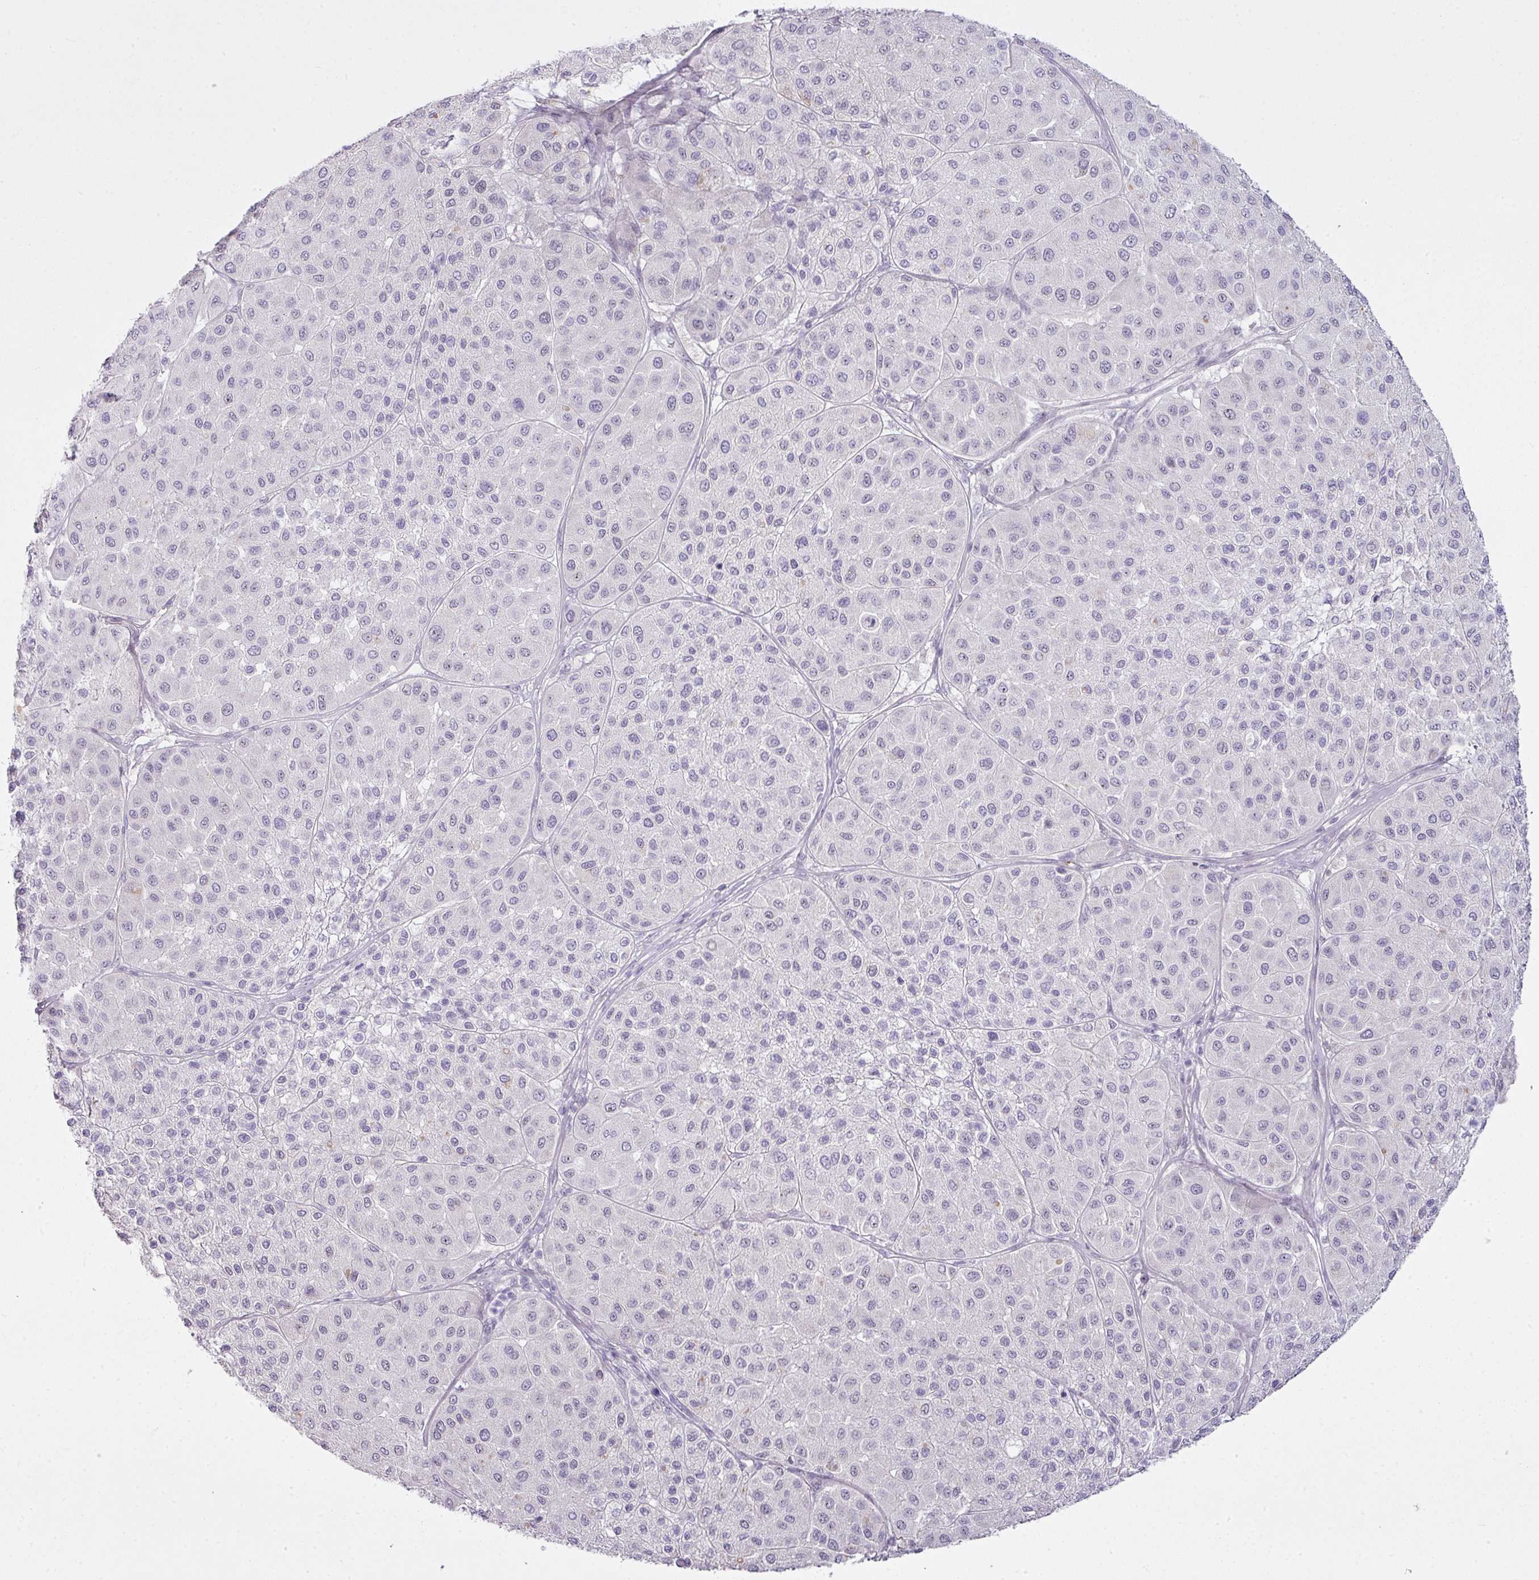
{"staining": {"intensity": "negative", "quantity": "none", "location": "none"}, "tissue": "melanoma", "cell_type": "Tumor cells", "image_type": "cancer", "snomed": [{"axis": "morphology", "description": "Malignant melanoma, Metastatic site"}, {"axis": "topography", "description": "Smooth muscle"}], "caption": "Melanoma was stained to show a protein in brown. There is no significant expression in tumor cells.", "gene": "ZNF688", "patient": {"sex": "male", "age": 41}}